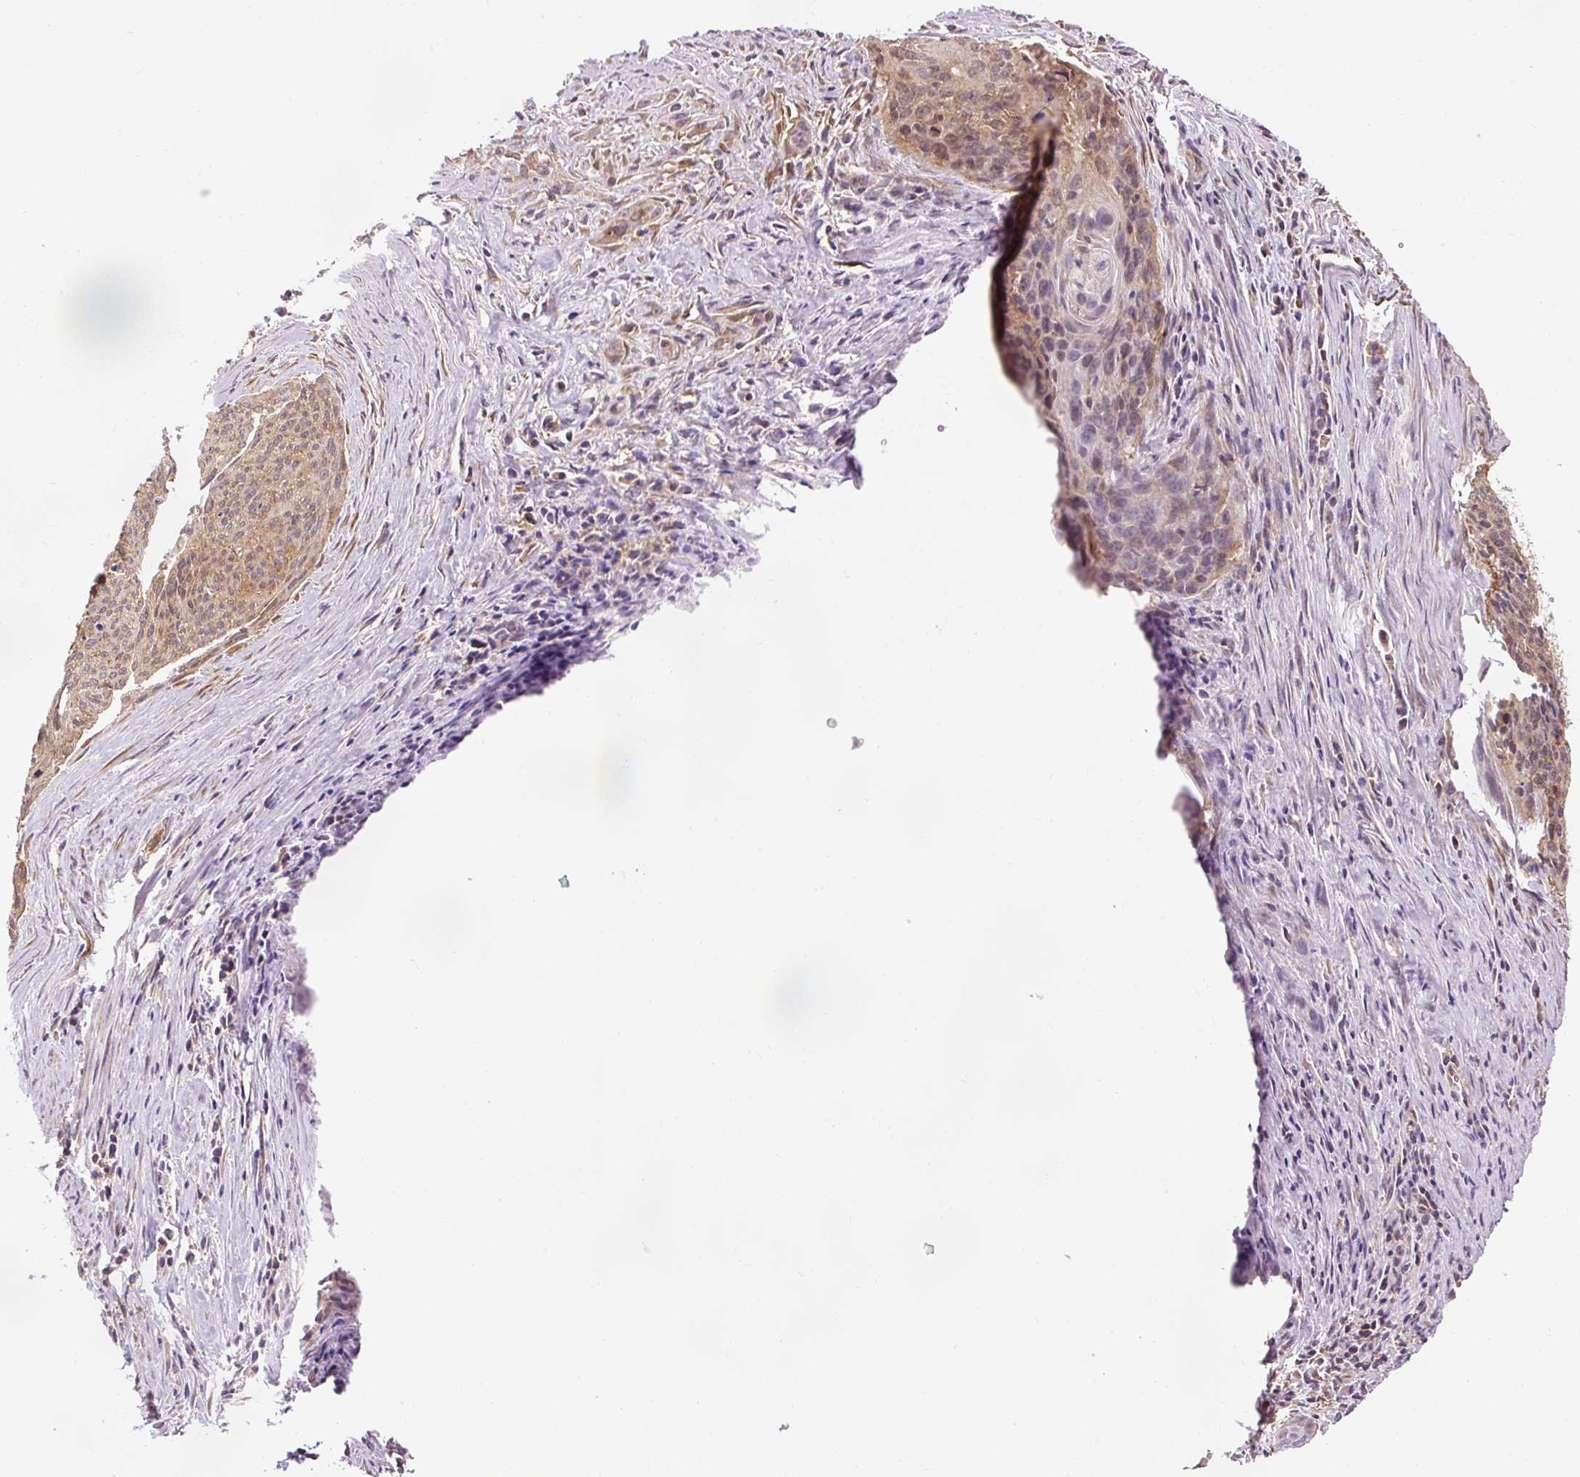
{"staining": {"intensity": "moderate", "quantity": ">75%", "location": "cytoplasmic/membranous"}, "tissue": "cervical cancer", "cell_type": "Tumor cells", "image_type": "cancer", "snomed": [{"axis": "morphology", "description": "Squamous cell carcinoma, NOS"}, {"axis": "topography", "description": "Cervix"}], "caption": "Cervical squamous cell carcinoma stained for a protein demonstrates moderate cytoplasmic/membranous positivity in tumor cells. (Brightfield microscopy of DAB IHC at high magnification).", "gene": "PDAP1", "patient": {"sex": "female", "age": 55}}